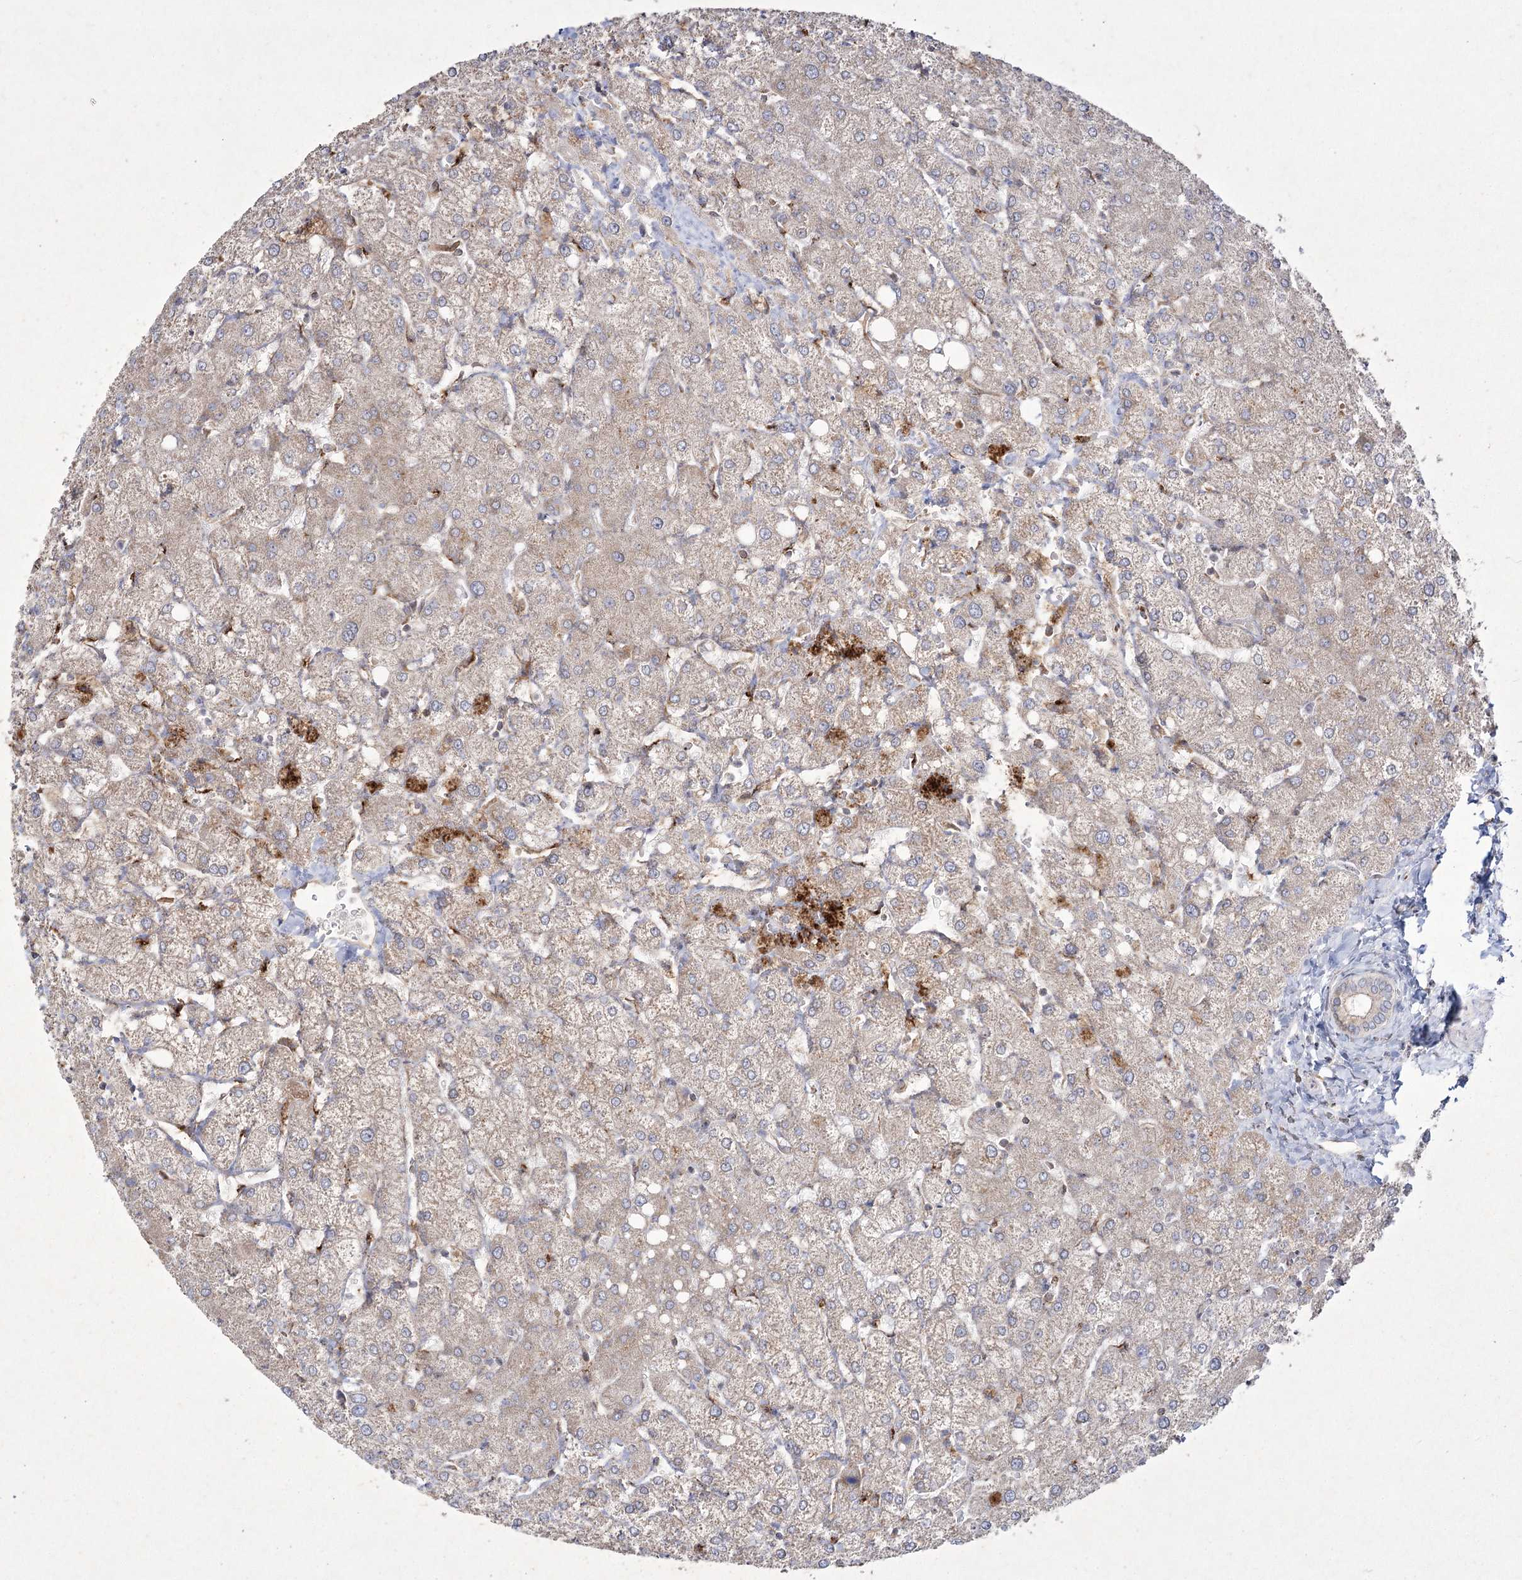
{"staining": {"intensity": "weak", "quantity": "25%-75%", "location": "cytoplasmic/membranous"}, "tissue": "liver", "cell_type": "Cholangiocytes", "image_type": "normal", "snomed": [{"axis": "morphology", "description": "Normal tissue, NOS"}, {"axis": "topography", "description": "Liver"}], "caption": "Immunohistochemical staining of normal human liver displays low levels of weak cytoplasmic/membranous expression in approximately 25%-75% of cholangiocytes.", "gene": "SH3TC1", "patient": {"sex": "female", "age": 54}}